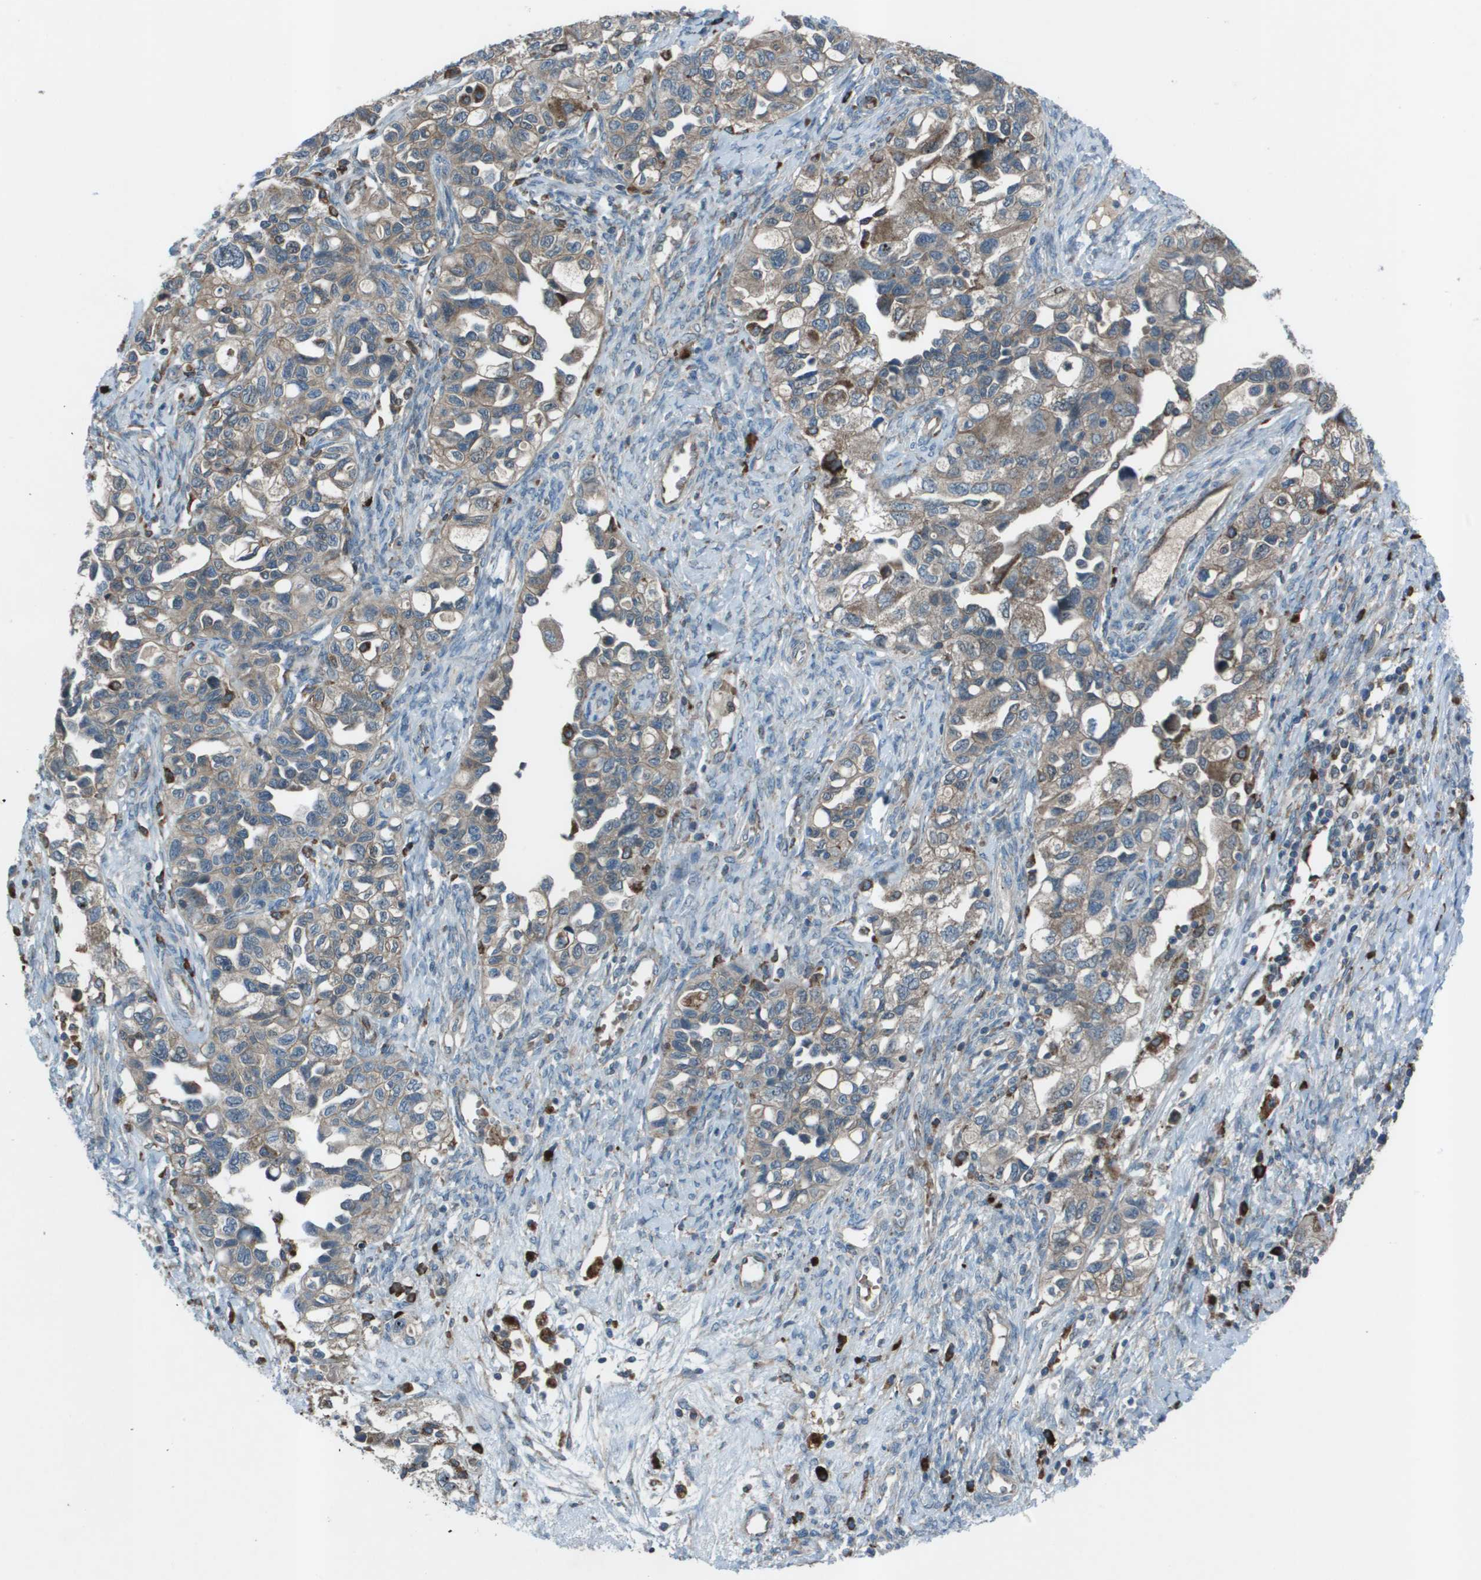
{"staining": {"intensity": "weak", "quantity": ">75%", "location": "cytoplasmic/membranous"}, "tissue": "ovarian cancer", "cell_type": "Tumor cells", "image_type": "cancer", "snomed": [{"axis": "morphology", "description": "Carcinoma, NOS"}, {"axis": "morphology", "description": "Cystadenocarcinoma, serous, NOS"}, {"axis": "topography", "description": "Ovary"}], "caption": "This image demonstrates immunohistochemistry staining of human ovarian cancer (carcinoma), with low weak cytoplasmic/membranous expression in about >75% of tumor cells.", "gene": "UTS2", "patient": {"sex": "female", "age": 69}}